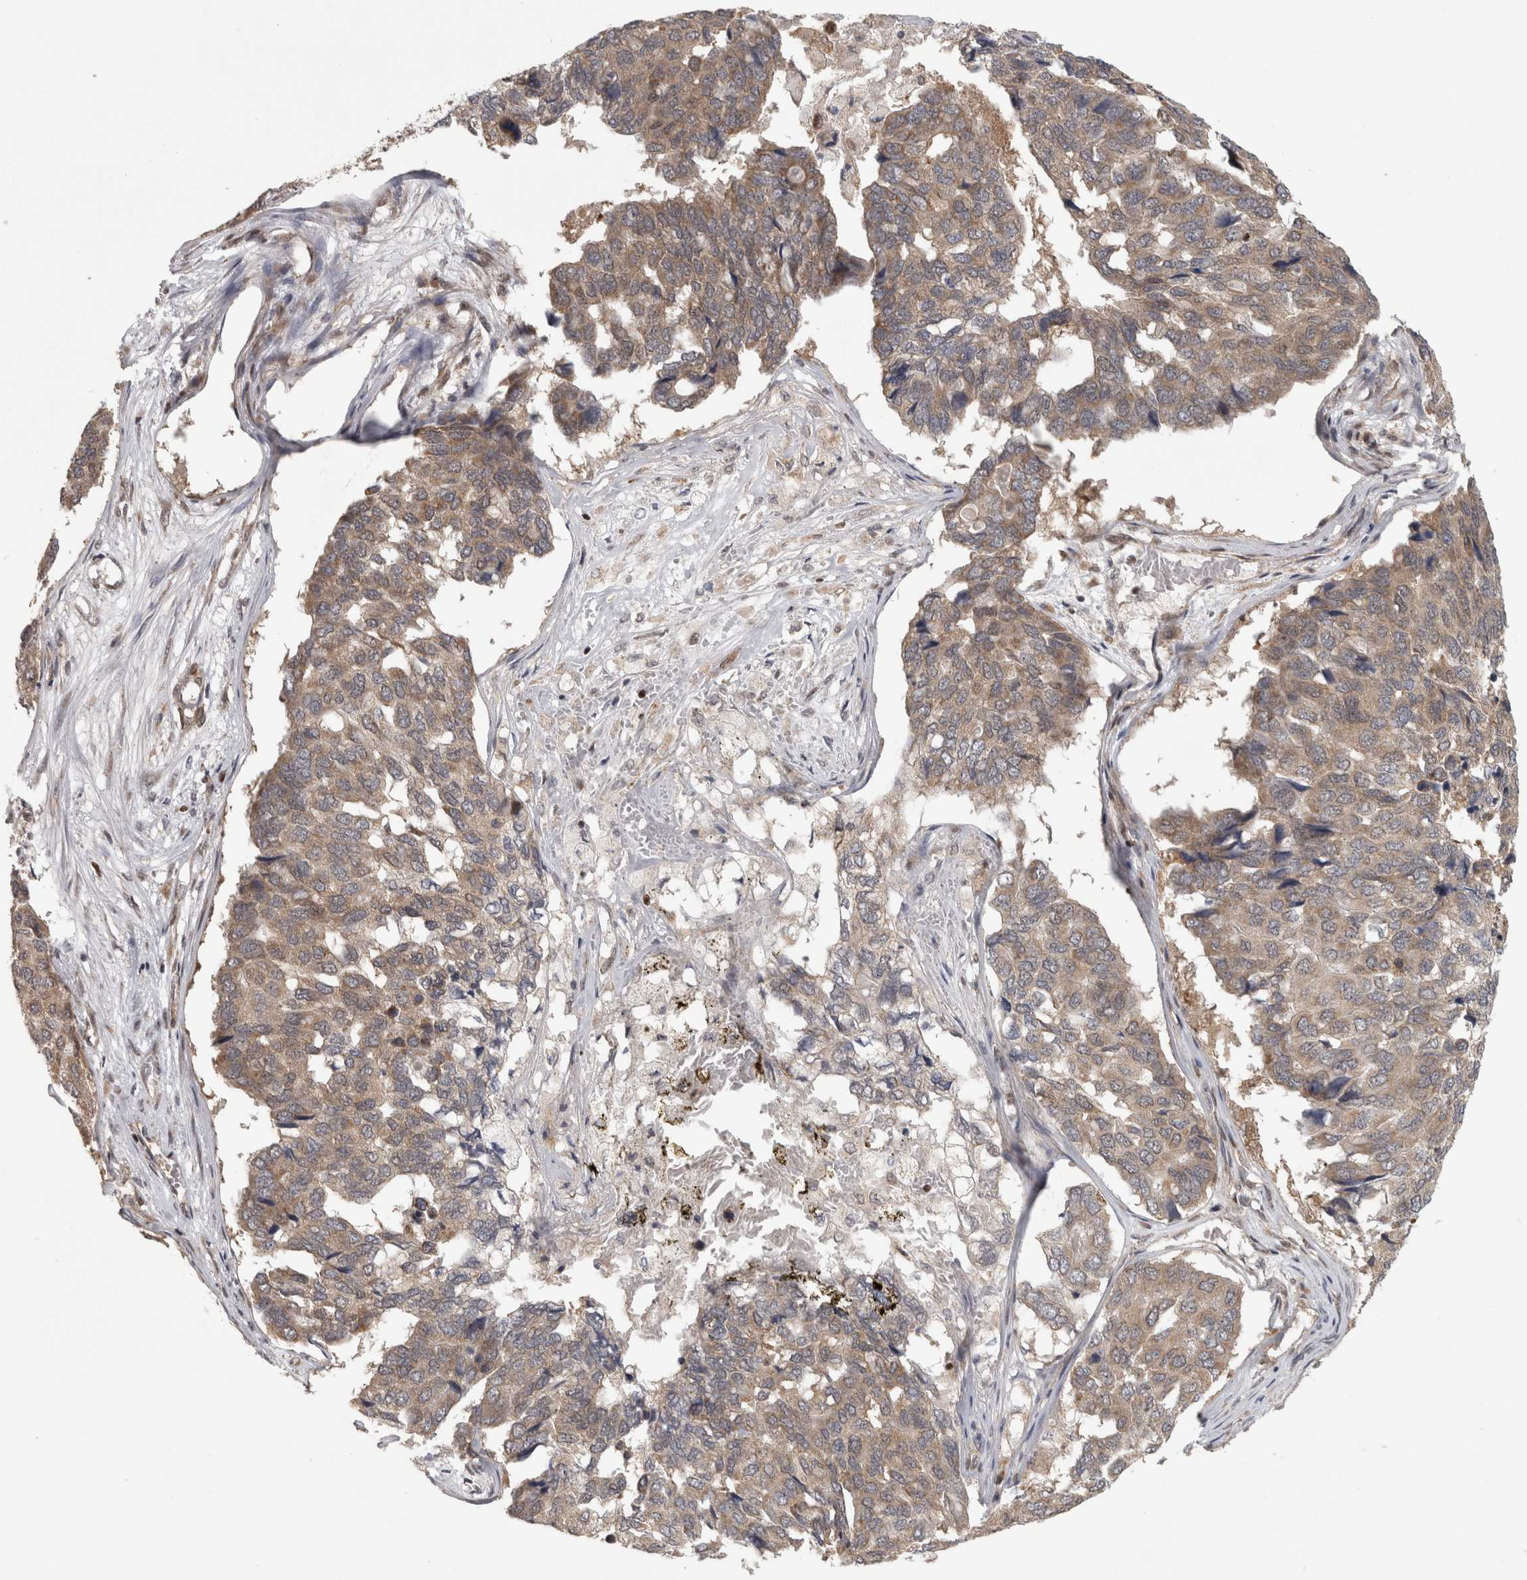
{"staining": {"intensity": "weak", "quantity": ">75%", "location": "cytoplasmic/membranous"}, "tissue": "pancreatic cancer", "cell_type": "Tumor cells", "image_type": "cancer", "snomed": [{"axis": "morphology", "description": "Adenocarcinoma, NOS"}, {"axis": "topography", "description": "Pancreas"}], "caption": "A photomicrograph of human pancreatic cancer stained for a protein displays weak cytoplasmic/membranous brown staining in tumor cells.", "gene": "KDM8", "patient": {"sex": "male", "age": 50}}